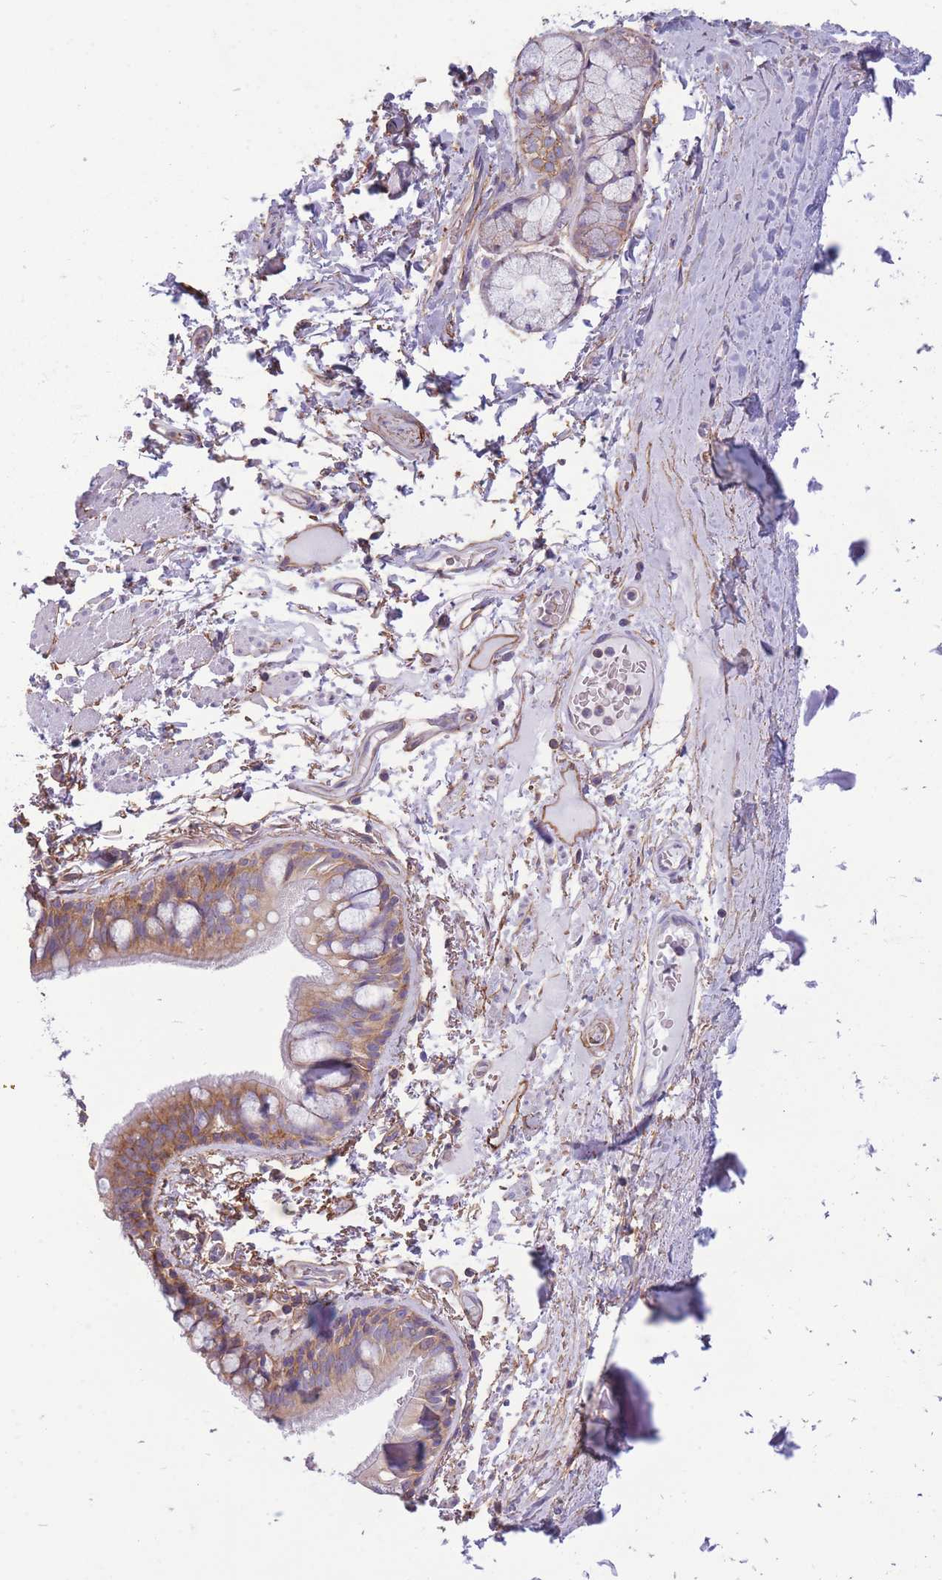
{"staining": {"intensity": "moderate", "quantity": "25%-75%", "location": "cytoplasmic/membranous"}, "tissue": "bronchus", "cell_type": "Respiratory epithelial cells", "image_type": "normal", "snomed": [{"axis": "morphology", "description": "Normal tissue, NOS"}, {"axis": "topography", "description": "Bronchus"}], "caption": "Respiratory epithelial cells demonstrate medium levels of moderate cytoplasmic/membranous positivity in approximately 25%-75% of cells in unremarkable bronchus.", "gene": "ADD1", "patient": {"sex": "male", "age": 70}}